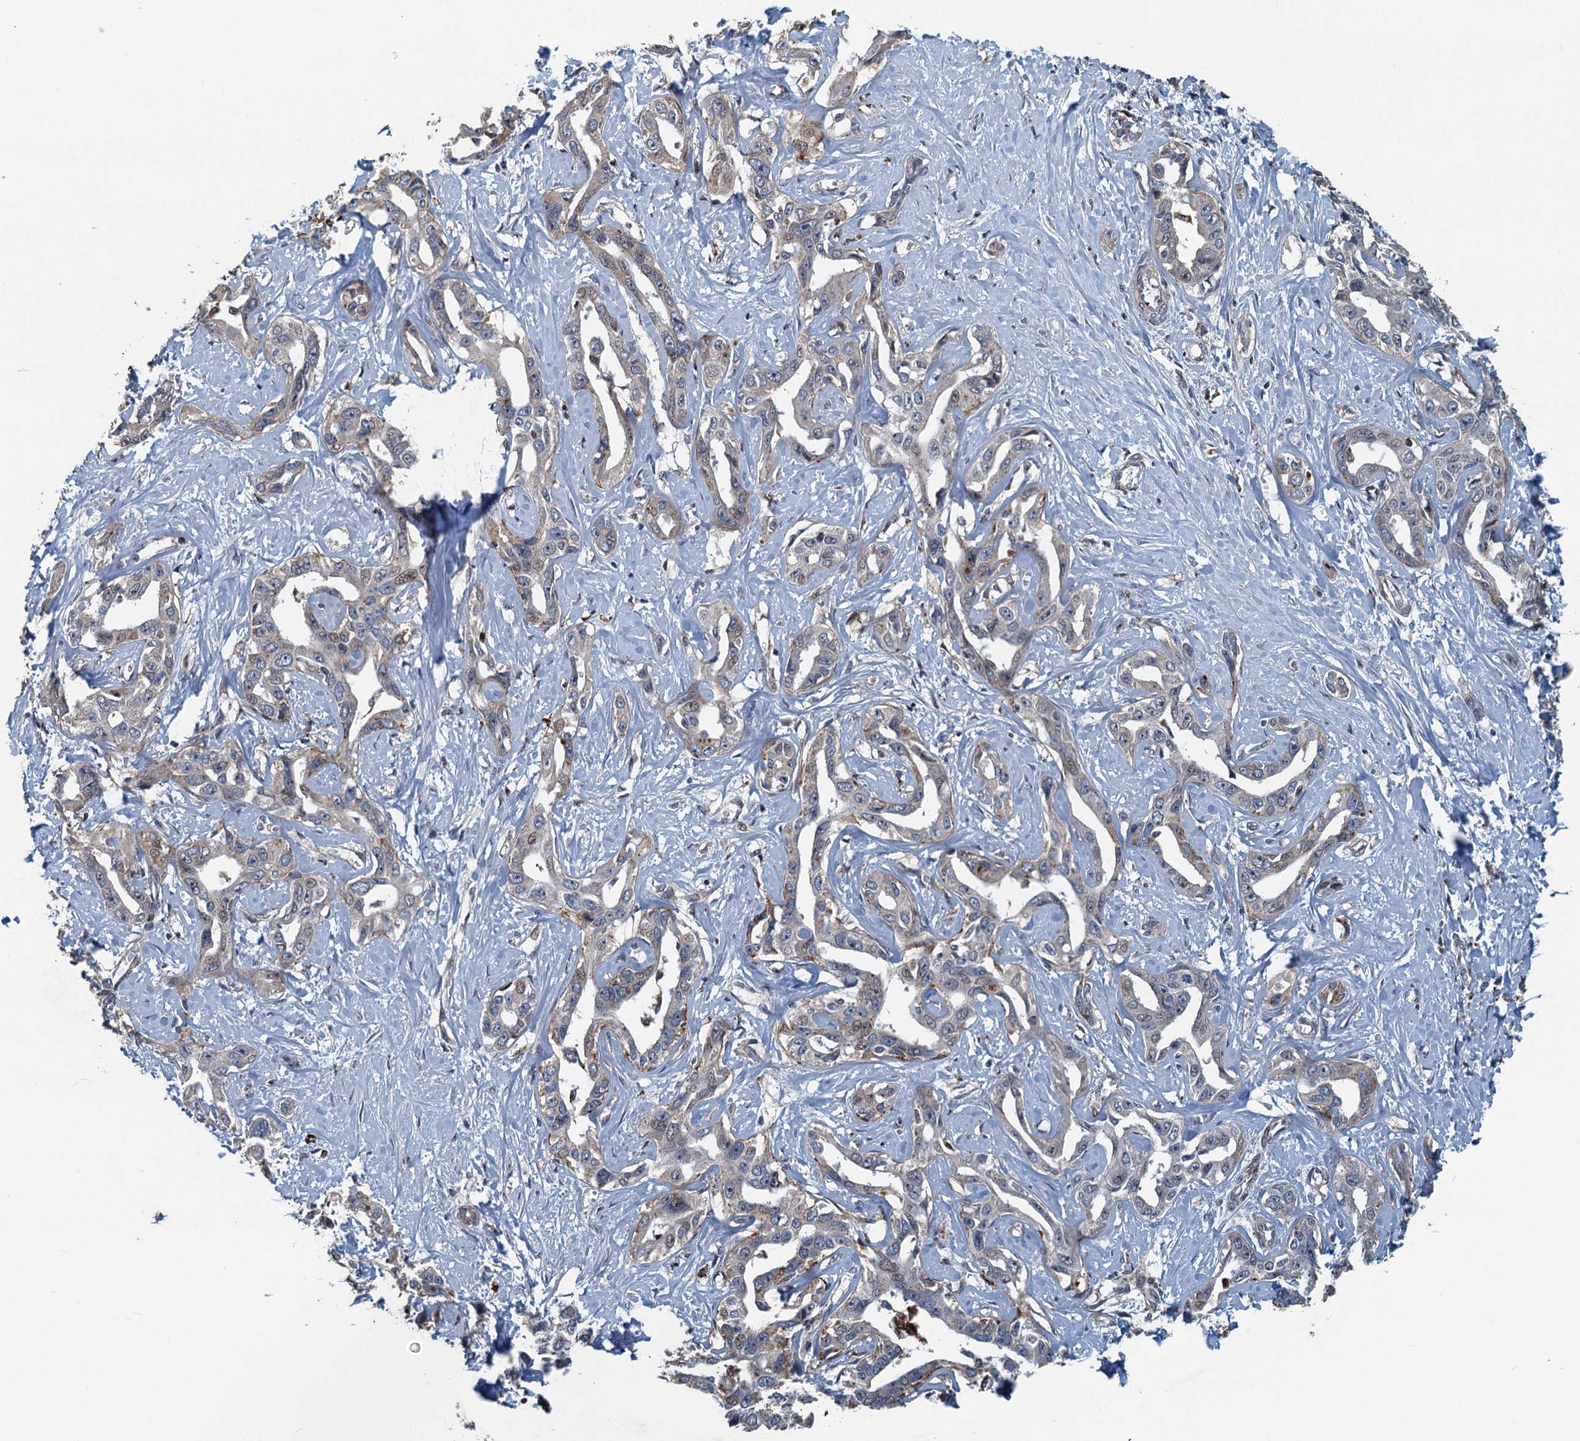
{"staining": {"intensity": "weak", "quantity": "<25%", "location": "cytoplasmic/membranous,nuclear"}, "tissue": "liver cancer", "cell_type": "Tumor cells", "image_type": "cancer", "snomed": [{"axis": "morphology", "description": "Cholangiocarcinoma"}, {"axis": "topography", "description": "Liver"}], "caption": "Tumor cells are negative for brown protein staining in liver cholangiocarcinoma.", "gene": "AGRN", "patient": {"sex": "male", "age": 59}}